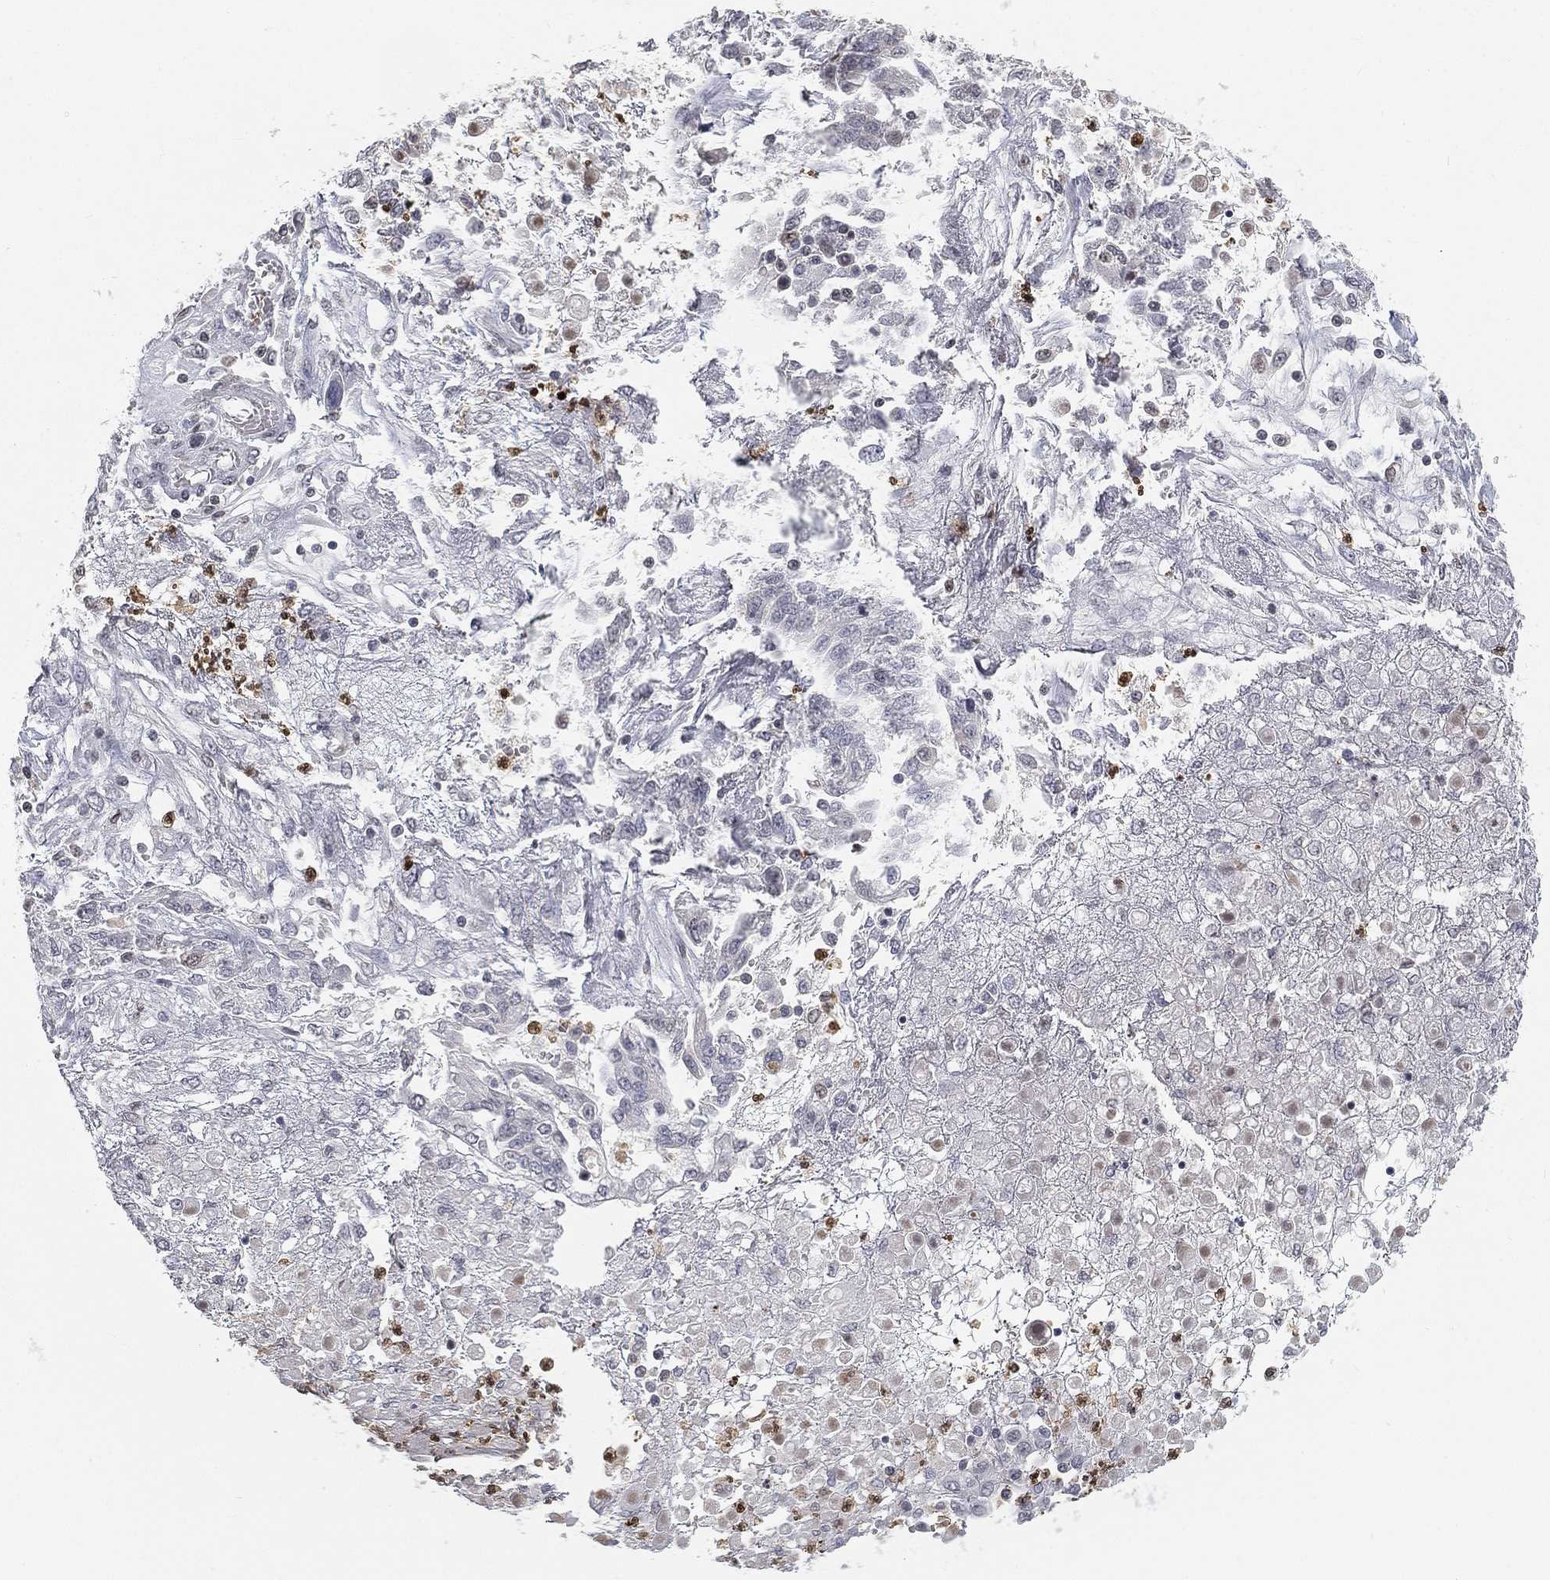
{"staining": {"intensity": "negative", "quantity": "none", "location": "none"}, "tissue": "ovarian cancer", "cell_type": "Tumor cells", "image_type": "cancer", "snomed": [{"axis": "morphology", "description": "Cystadenocarcinoma, serous, NOS"}, {"axis": "topography", "description": "Ovary"}], "caption": "Ovarian cancer was stained to show a protein in brown. There is no significant positivity in tumor cells.", "gene": "ARG1", "patient": {"sex": "female", "age": 67}}